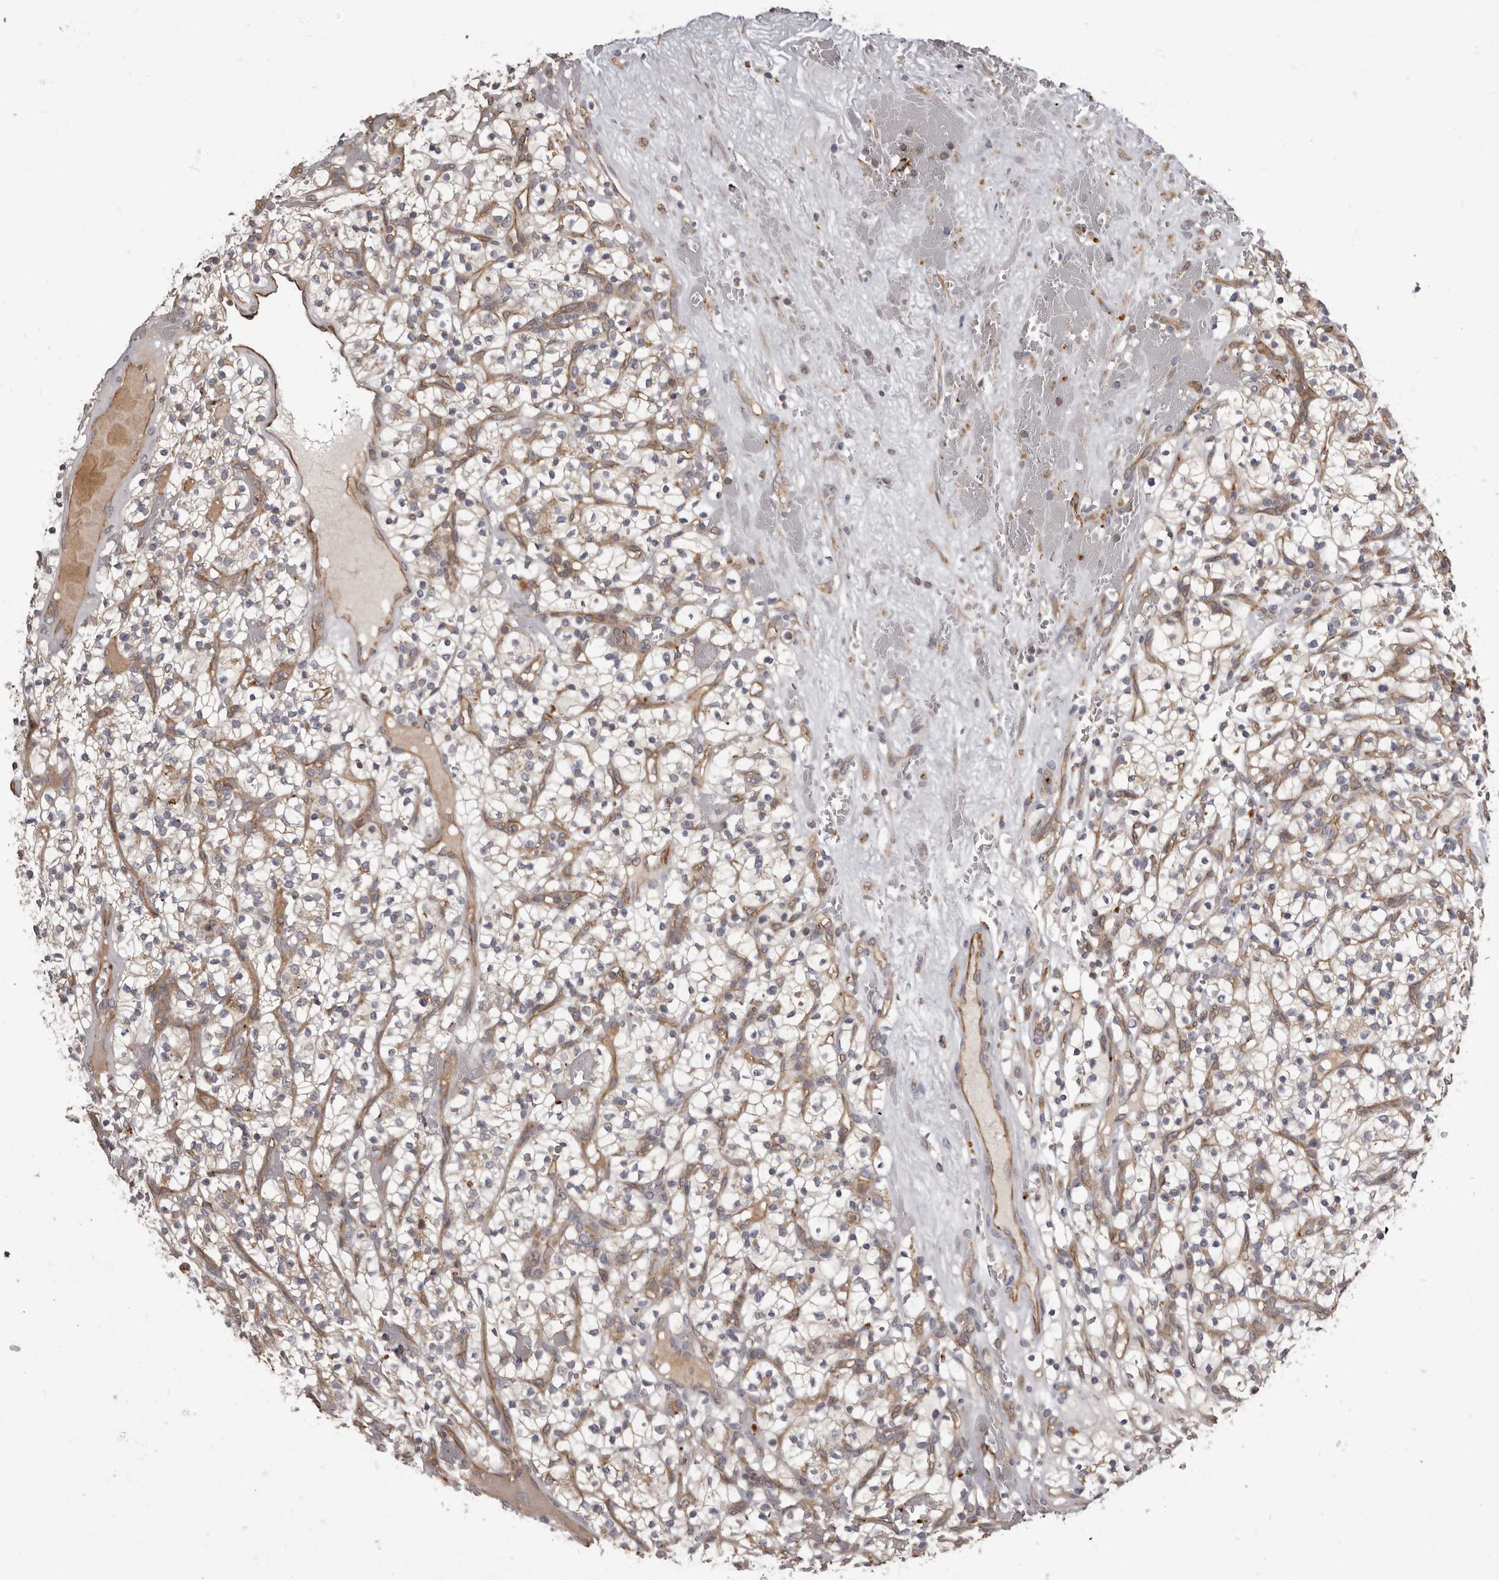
{"staining": {"intensity": "weak", "quantity": ">75%", "location": "cytoplasmic/membranous"}, "tissue": "renal cancer", "cell_type": "Tumor cells", "image_type": "cancer", "snomed": [{"axis": "morphology", "description": "Adenocarcinoma, NOS"}, {"axis": "topography", "description": "Kidney"}], "caption": "Weak cytoplasmic/membranous positivity for a protein is seen in about >75% of tumor cells of renal adenocarcinoma using IHC.", "gene": "ADCY2", "patient": {"sex": "female", "age": 57}}